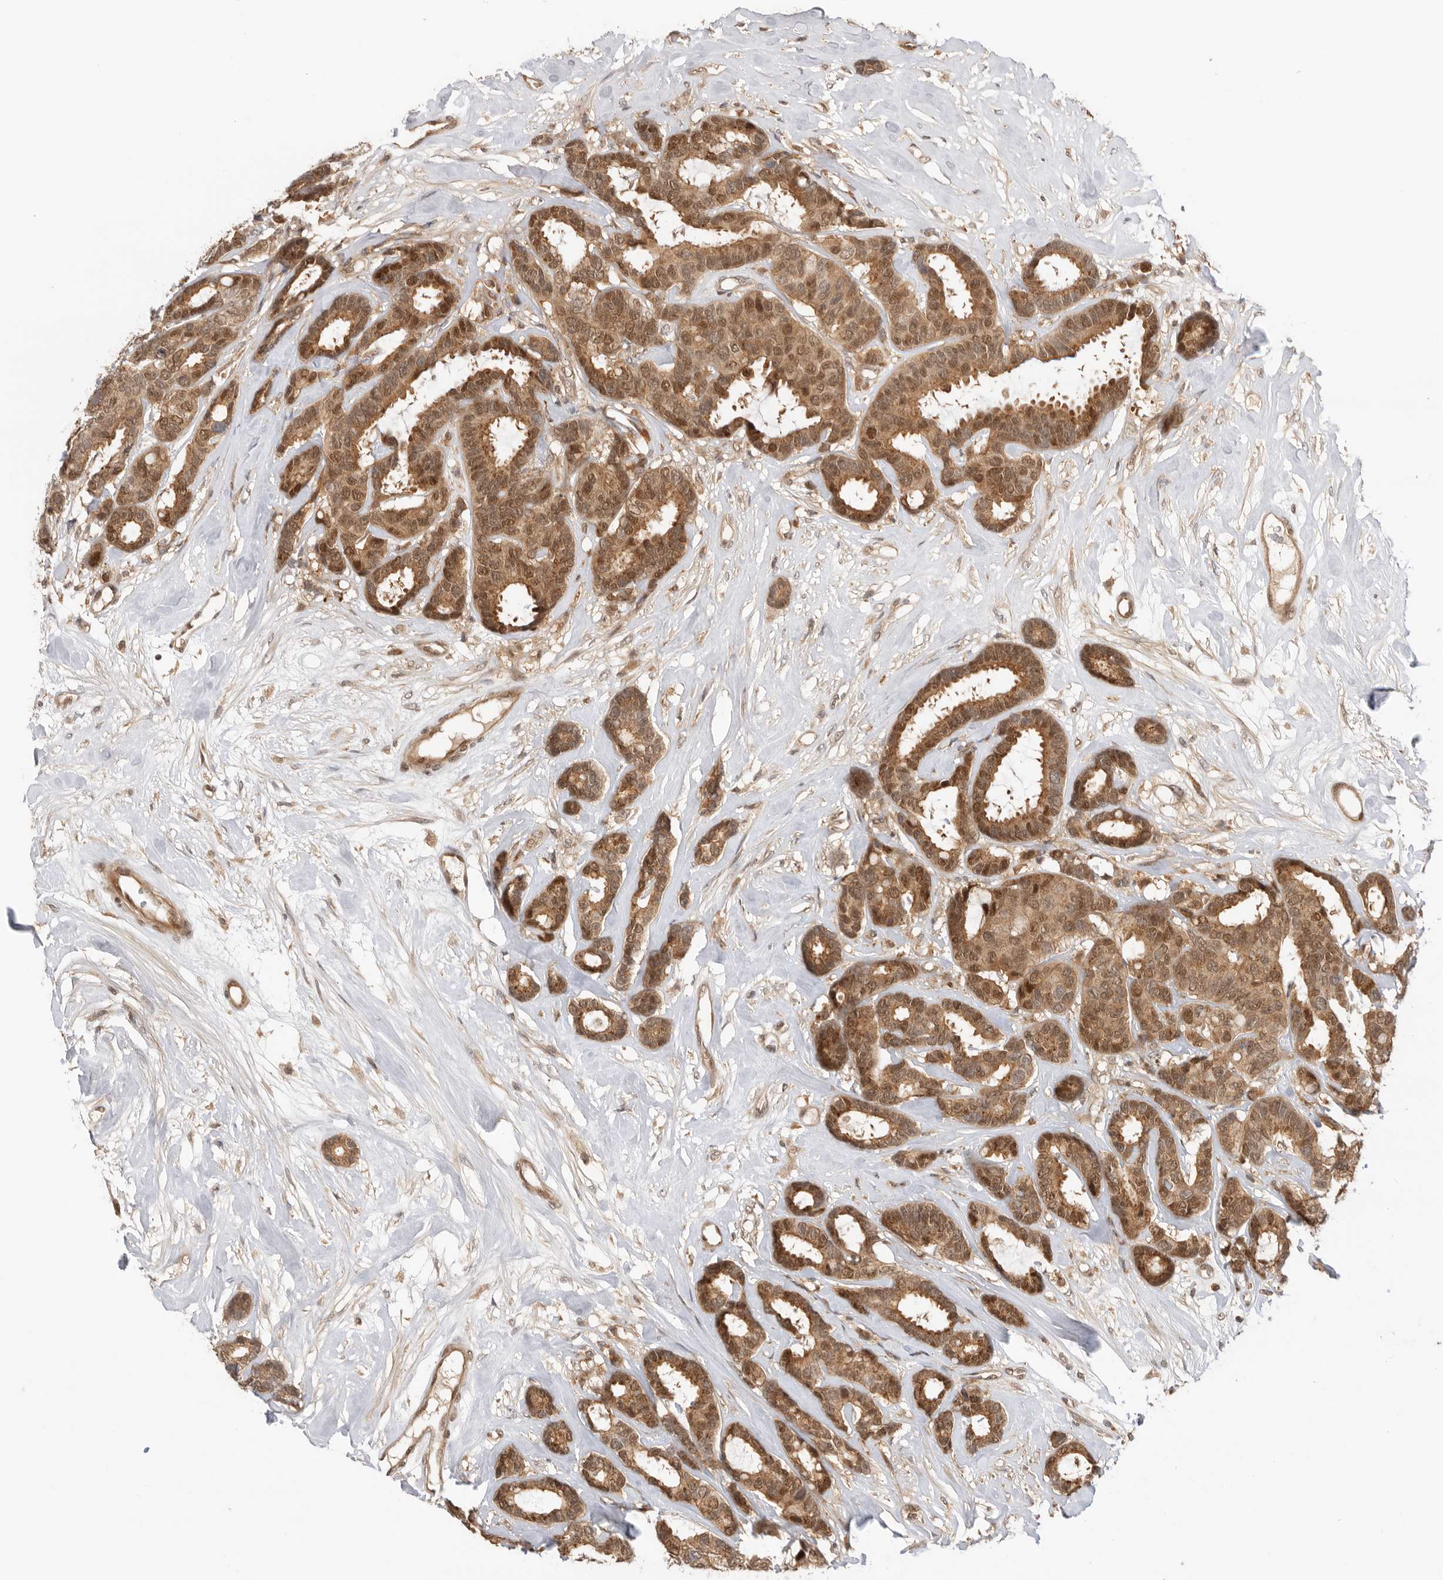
{"staining": {"intensity": "moderate", "quantity": ">75%", "location": "cytoplasmic/membranous,nuclear"}, "tissue": "breast cancer", "cell_type": "Tumor cells", "image_type": "cancer", "snomed": [{"axis": "morphology", "description": "Duct carcinoma"}, {"axis": "topography", "description": "Breast"}], "caption": "Tumor cells reveal medium levels of moderate cytoplasmic/membranous and nuclear staining in about >75% of cells in human breast cancer (intraductal carcinoma).", "gene": "DCAF8", "patient": {"sex": "female", "age": 87}}